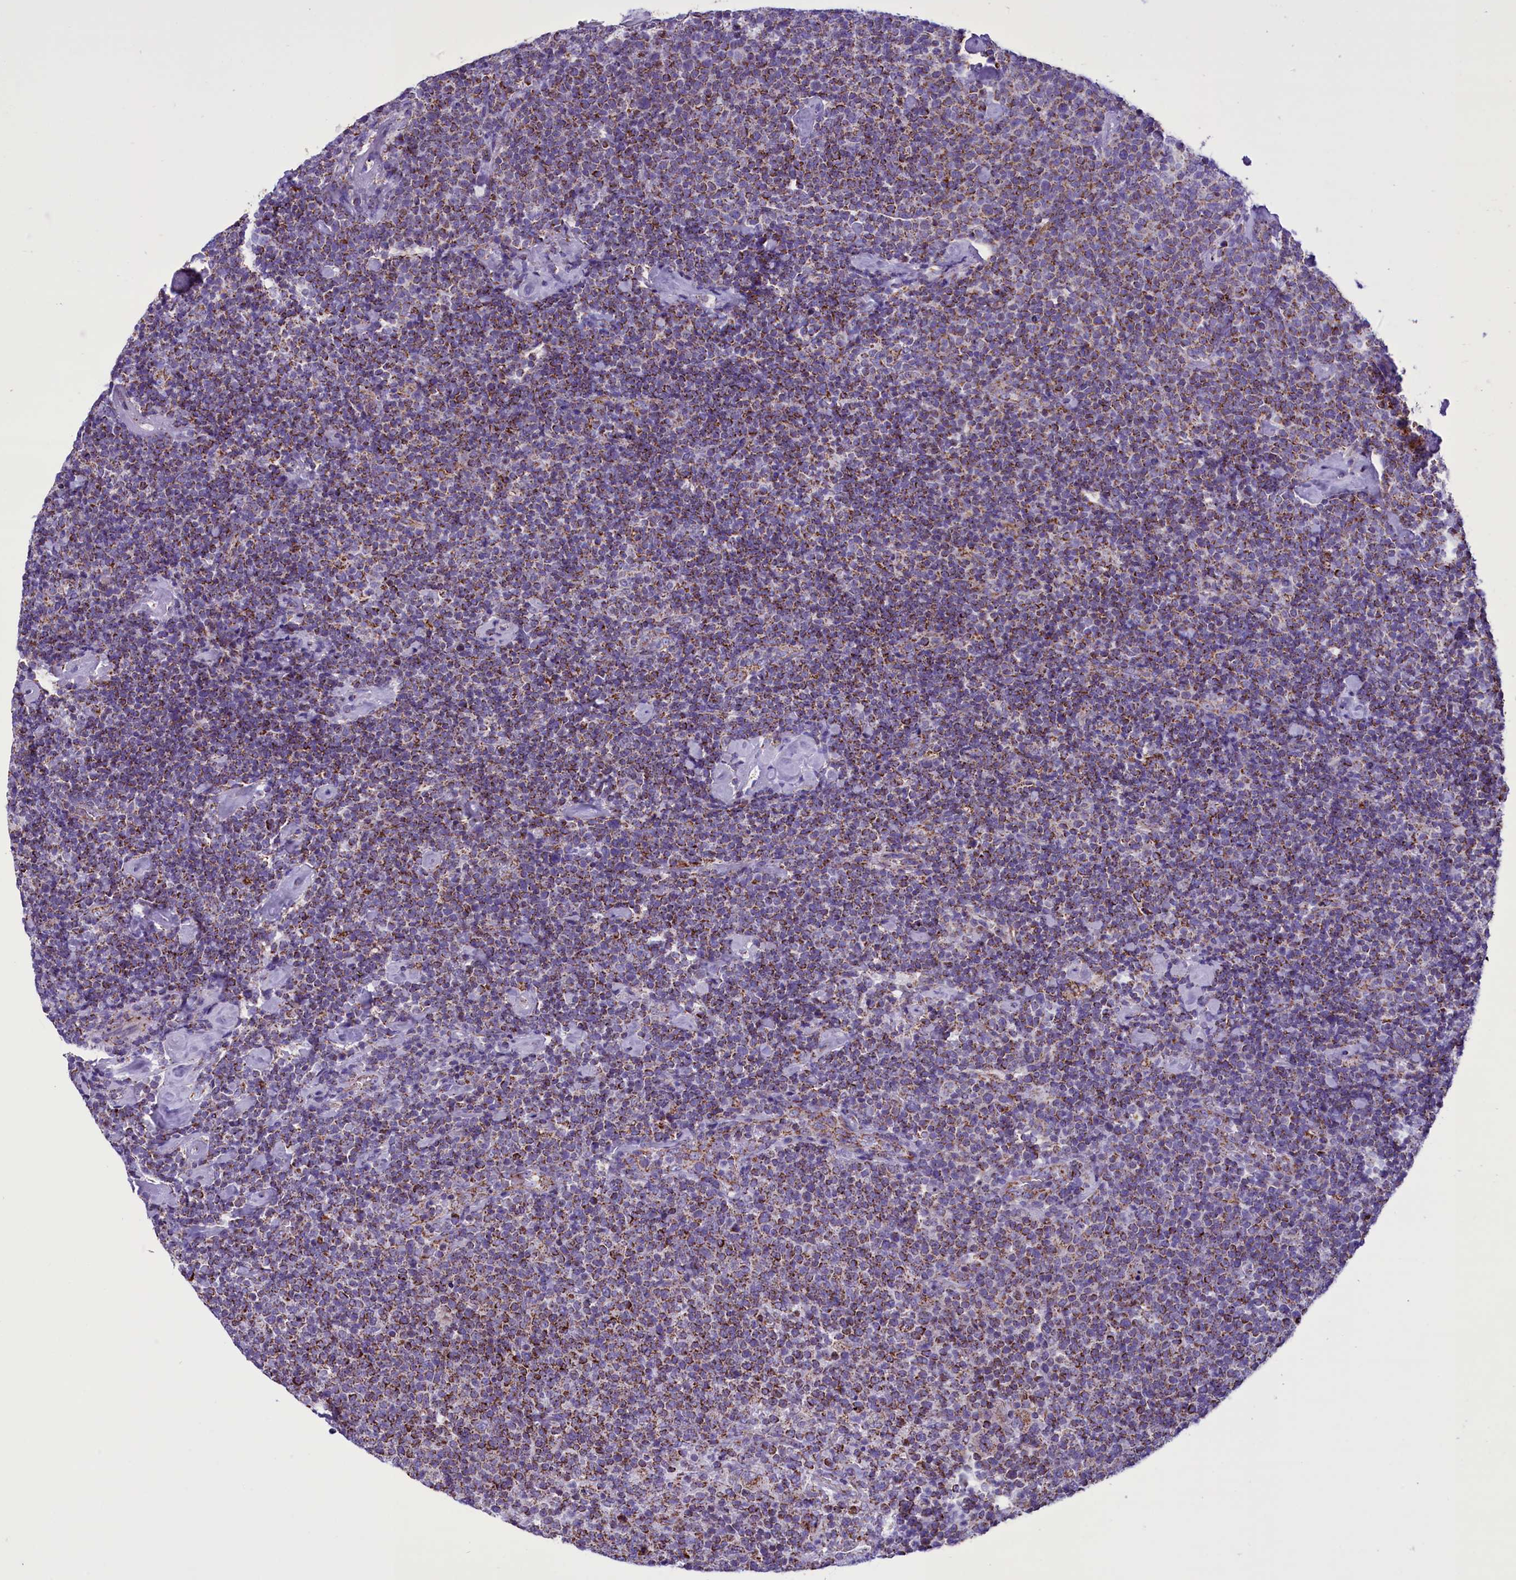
{"staining": {"intensity": "strong", "quantity": "<25%", "location": "cytoplasmic/membranous"}, "tissue": "lymphoma", "cell_type": "Tumor cells", "image_type": "cancer", "snomed": [{"axis": "morphology", "description": "Malignant lymphoma, non-Hodgkin's type, High grade"}, {"axis": "topography", "description": "Lymph node"}], "caption": "Strong cytoplasmic/membranous expression for a protein is seen in about <25% of tumor cells of malignant lymphoma, non-Hodgkin's type (high-grade) using immunohistochemistry.", "gene": "ICA1L", "patient": {"sex": "male", "age": 61}}